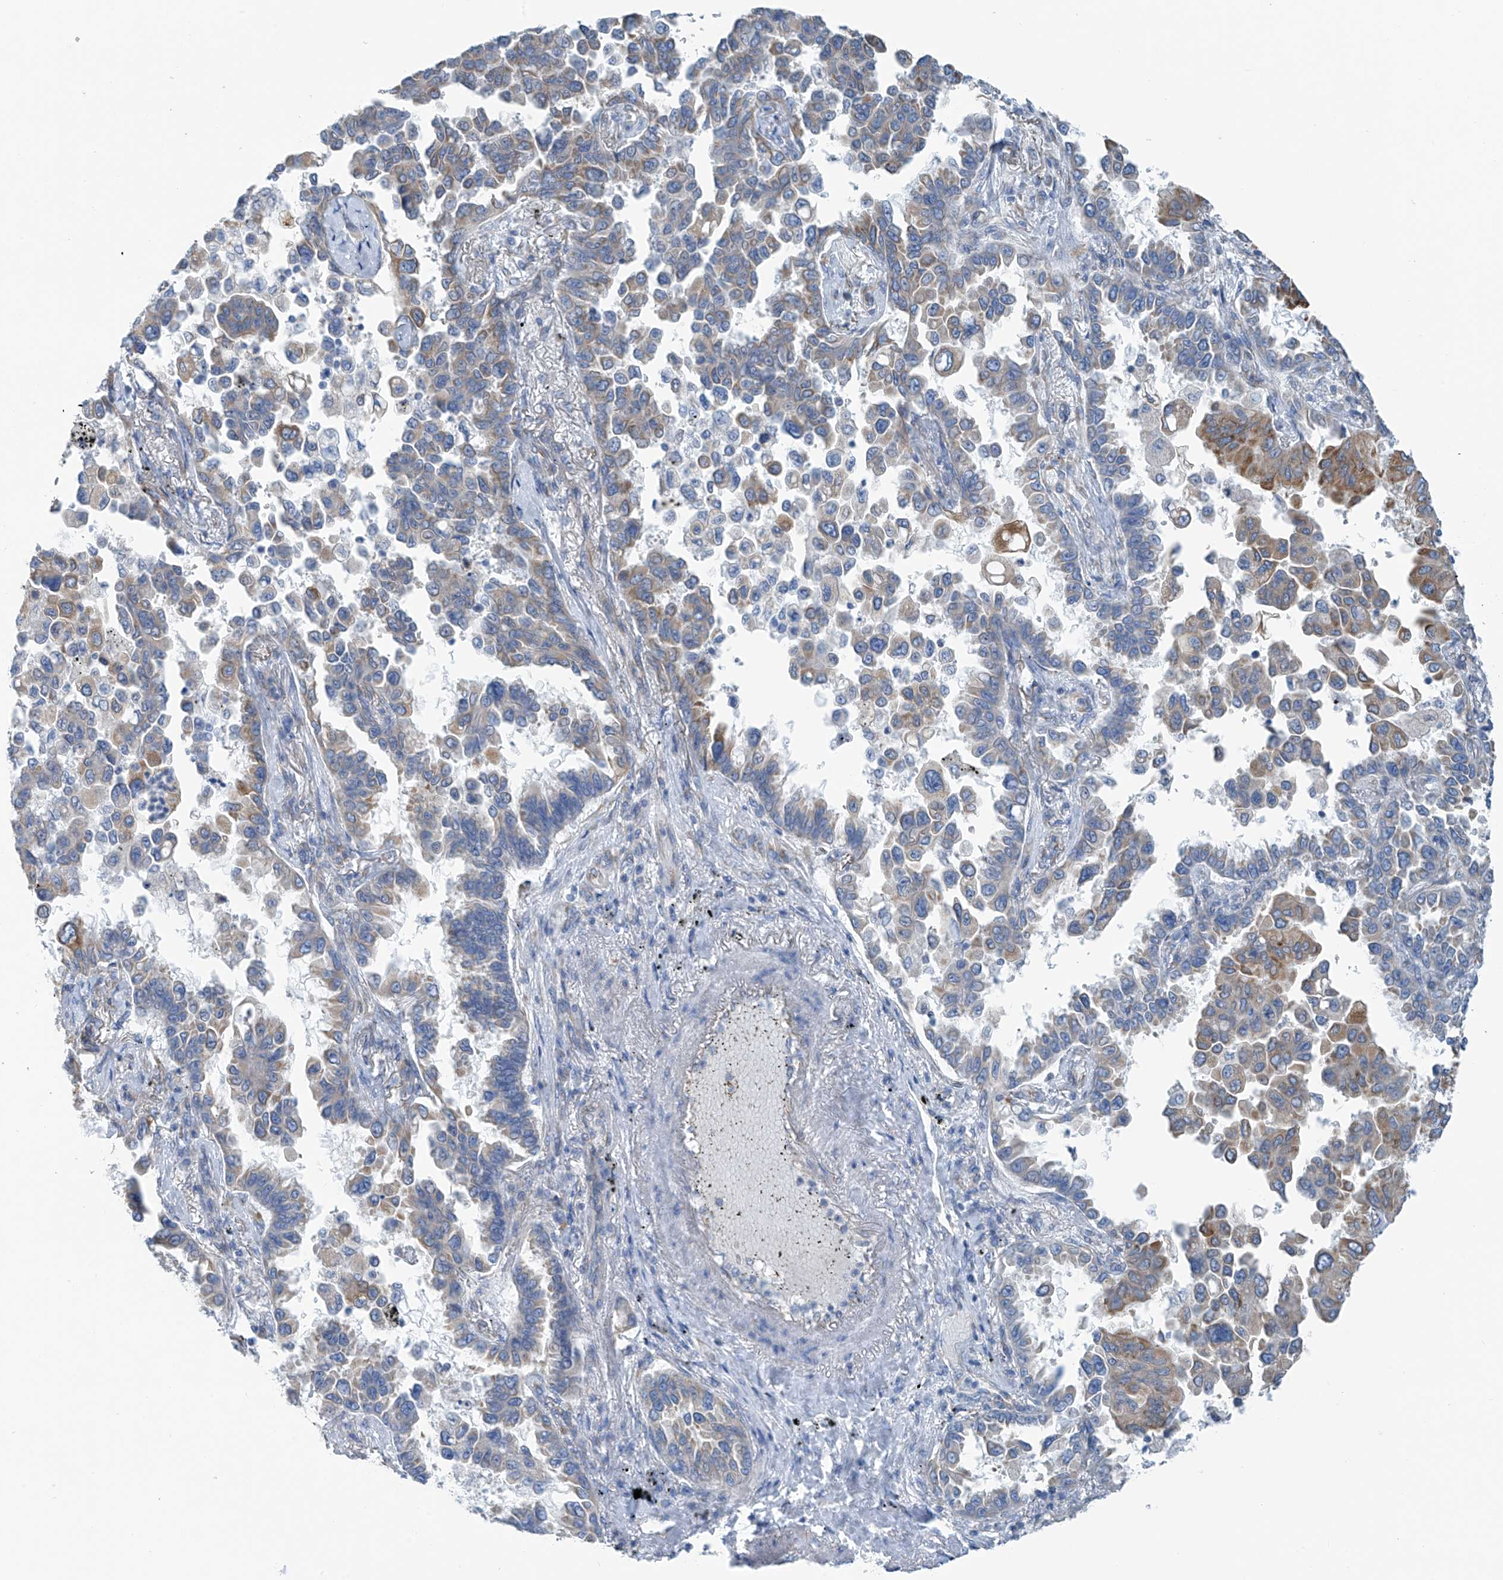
{"staining": {"intensity": "moderate", "quantity": "<25%", "location": "cytoplasmic/membranous"}, "tissue": "lung cancer", "cell_type": "Tumor cells", "image_type": "cancer", "snomed": [{"axis": "morphology", "description": "Adenocarcinoma, NOS"}, {"axis": "topography", "description": "Lung"}], "caption": "Protein expression analysis of human lung adenocarcinoma reveals moderate cytoplasmic/membranous staining in about <25% of tumor cells.", "gene": "RCN2", "patient": {"sex": "female", "age": 67}}